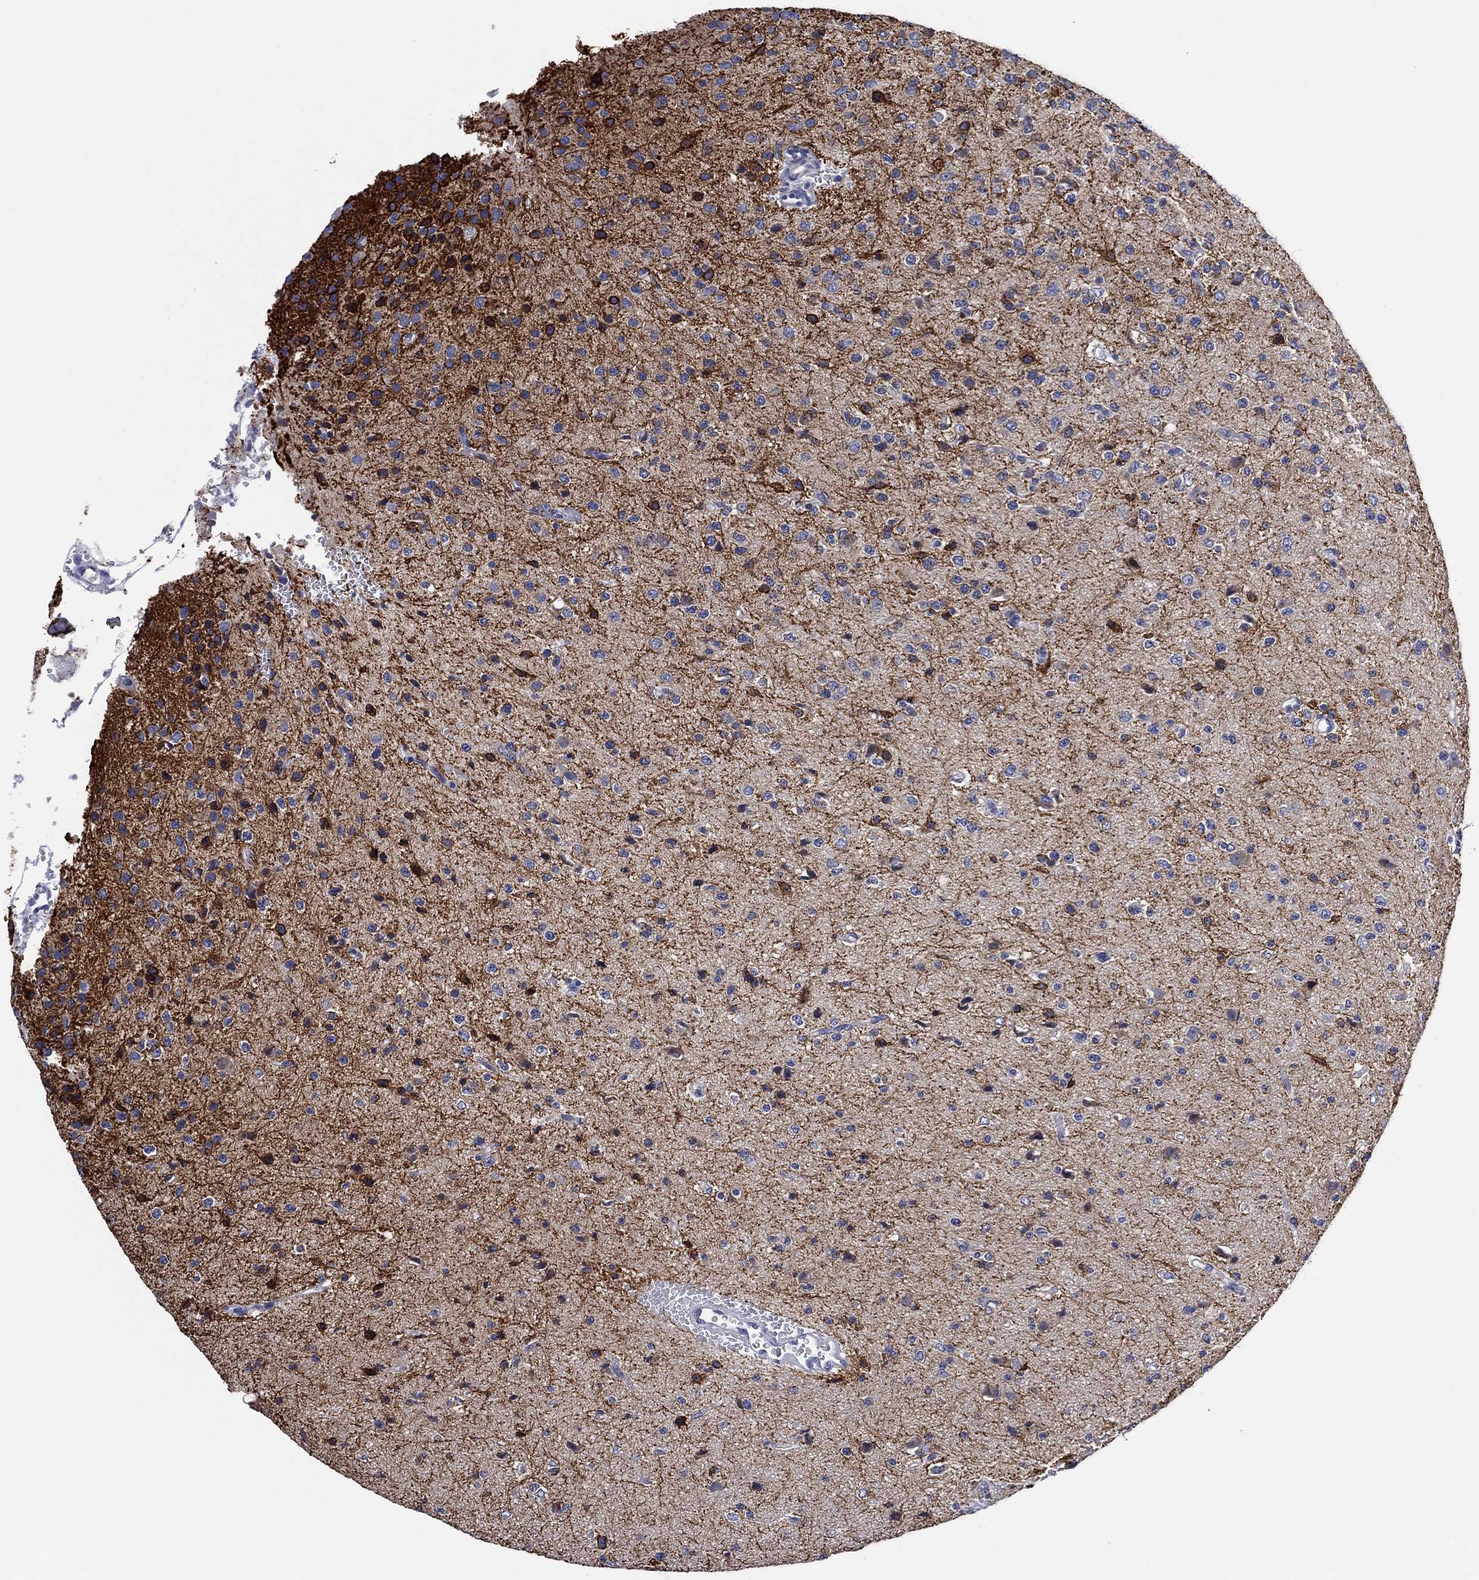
{"staining": {"intensity": "negative", "quantity": "none", "location": "none"}, "tissue": "glioma", "cell_type": "Tumor cells", "image_type": "cancer", "snomed": [{"axis": "morphology", "description": "Glioma, malignant, Low grade"}, {"axis": "topography", "description": "Brain"}], "caption": "Immunohistochemistry of human low-grade glioma (malignant) shows no expression in tumor cells. Brightfield microscopy of immunohistochemistry stained with DAB (brown) and hematoxylin (blue), captured at high magnification.", "gene": "CLIP3", "patient": {"sex": "male", "age": 41}}